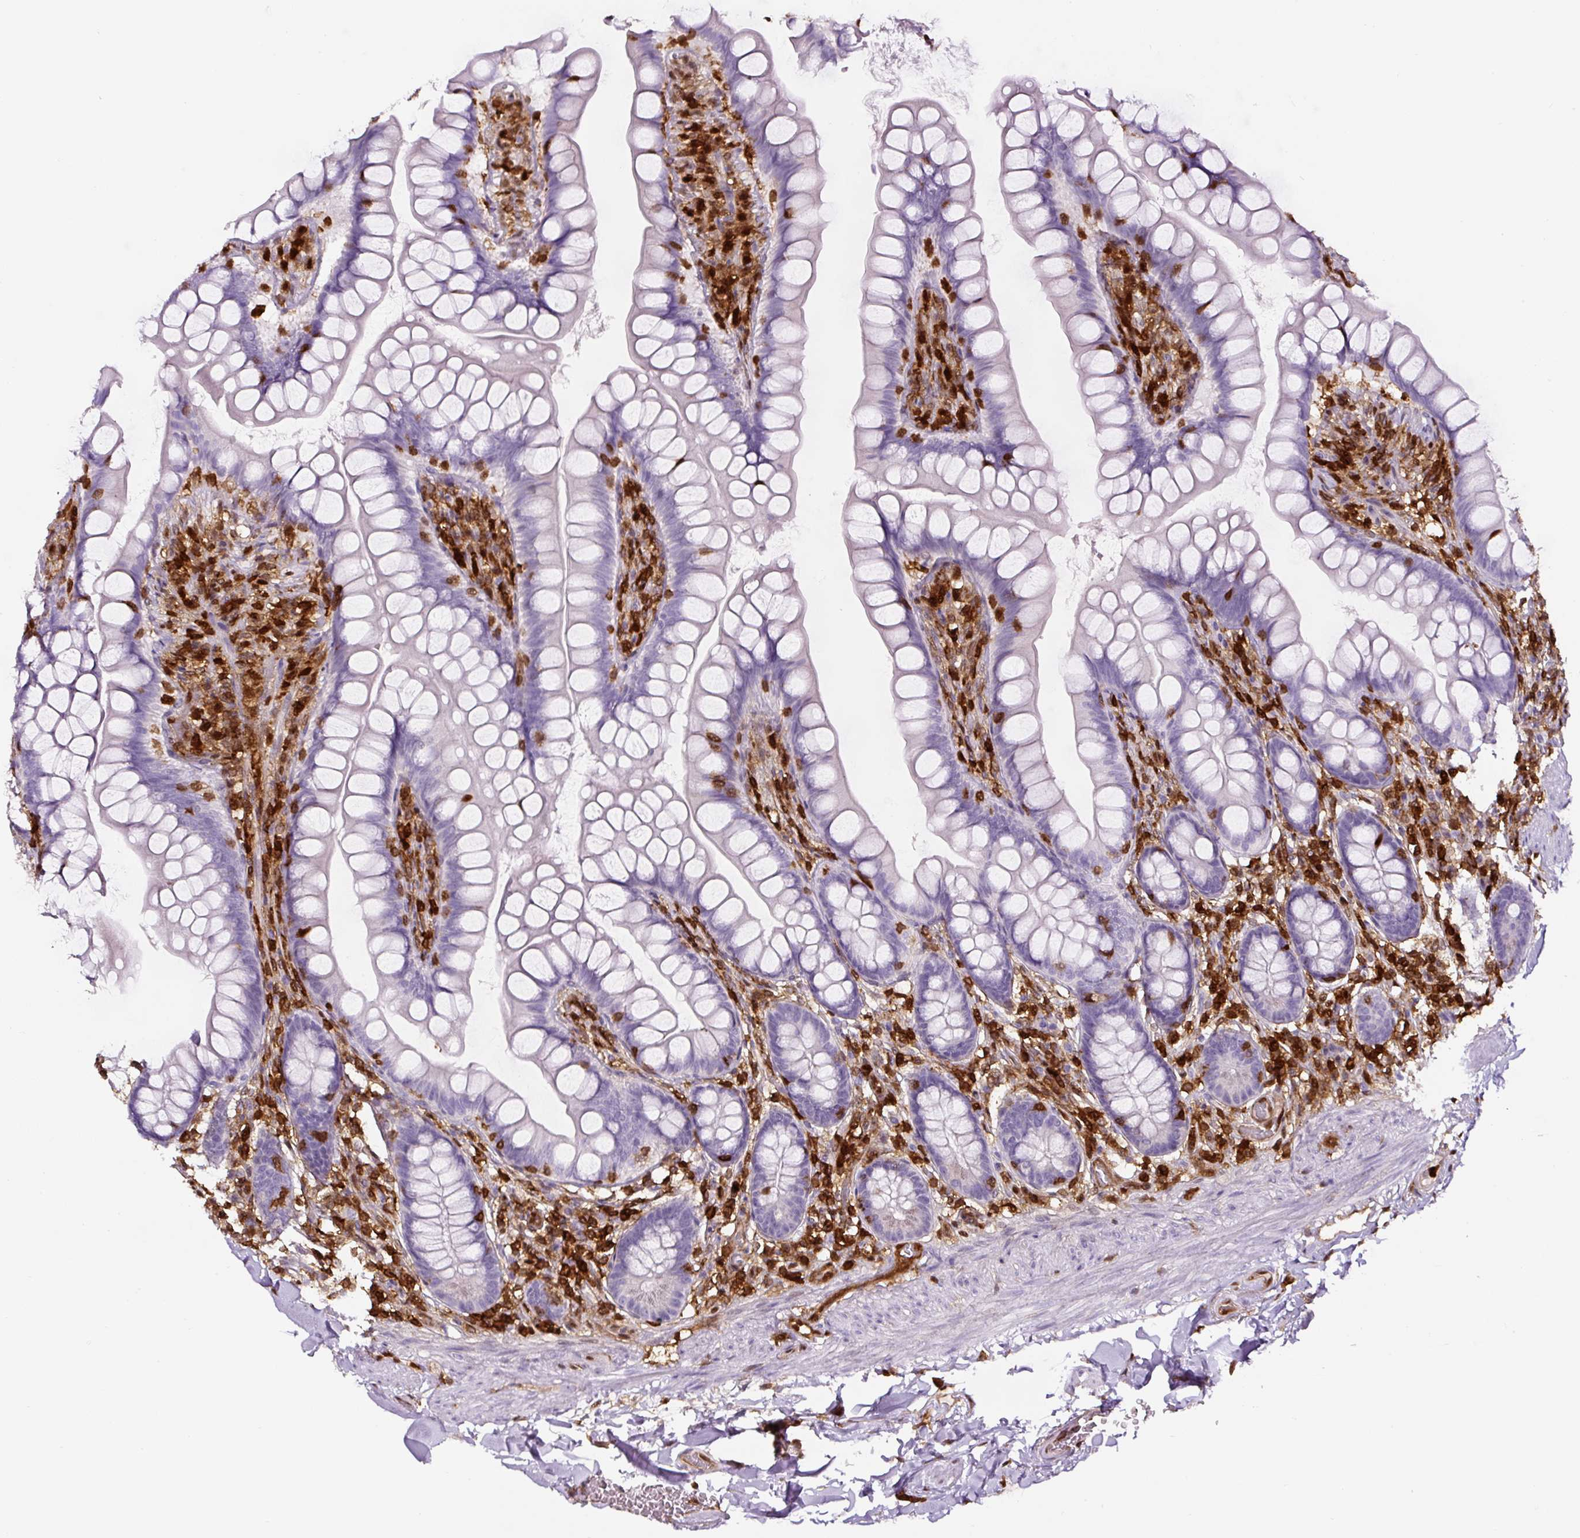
{"staining": {"intensity": "negative", "quantity": "none", "location": "none"}, "tissue": "small intestine", "cell_type": "Glandular cells", "image_type": "normal", "snomed": [{"axis": "morphology", "description": "Normal tissue, NOS"}, {"axis": "topography", "description": "Small intestine"}], "caption": "The IHC photomicrograph has no significant expression in glandular cells of small intestine.", "gene": "ANXA1", "patient": {"sex": "male", "age": 70}}